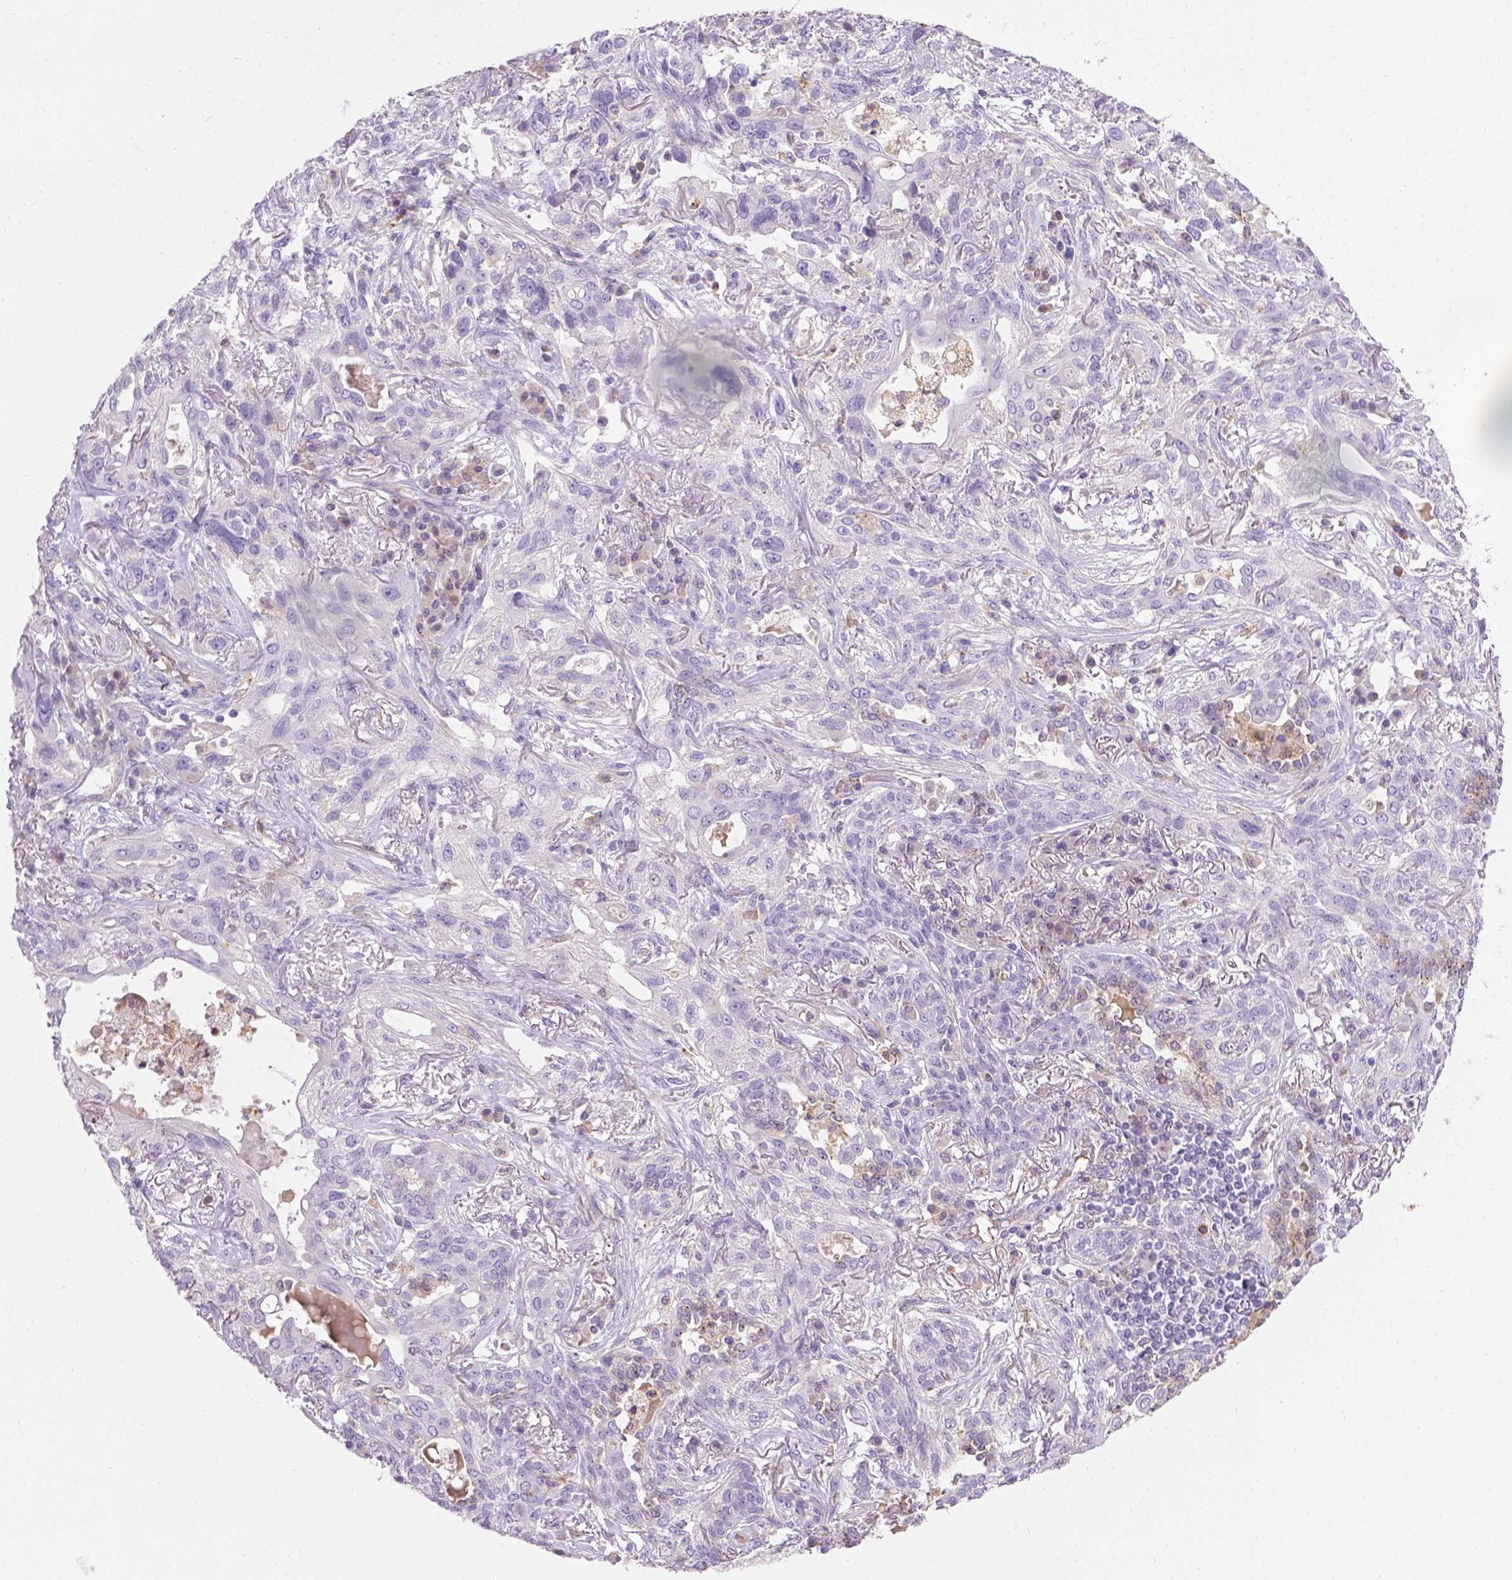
{"staining": {"intensity": "negative", "quantity": "none", "location": "none"}, "tissue": "lung cancer", "cell_type": "Tumor cells", "image_type": "cancer", "snomed": [{"axis": "morphology", "description": "Squamous cell carcinoma, NOS"}, {"axis": "topography", "description": "Lung"}], "caption": "Lung squamous cell carcinoma stained for a protein using immunohistochemistry reveals no positivity tumor cells.", "gene": "TM4SF18", "patient": {"sex": "female", "age": 70}}